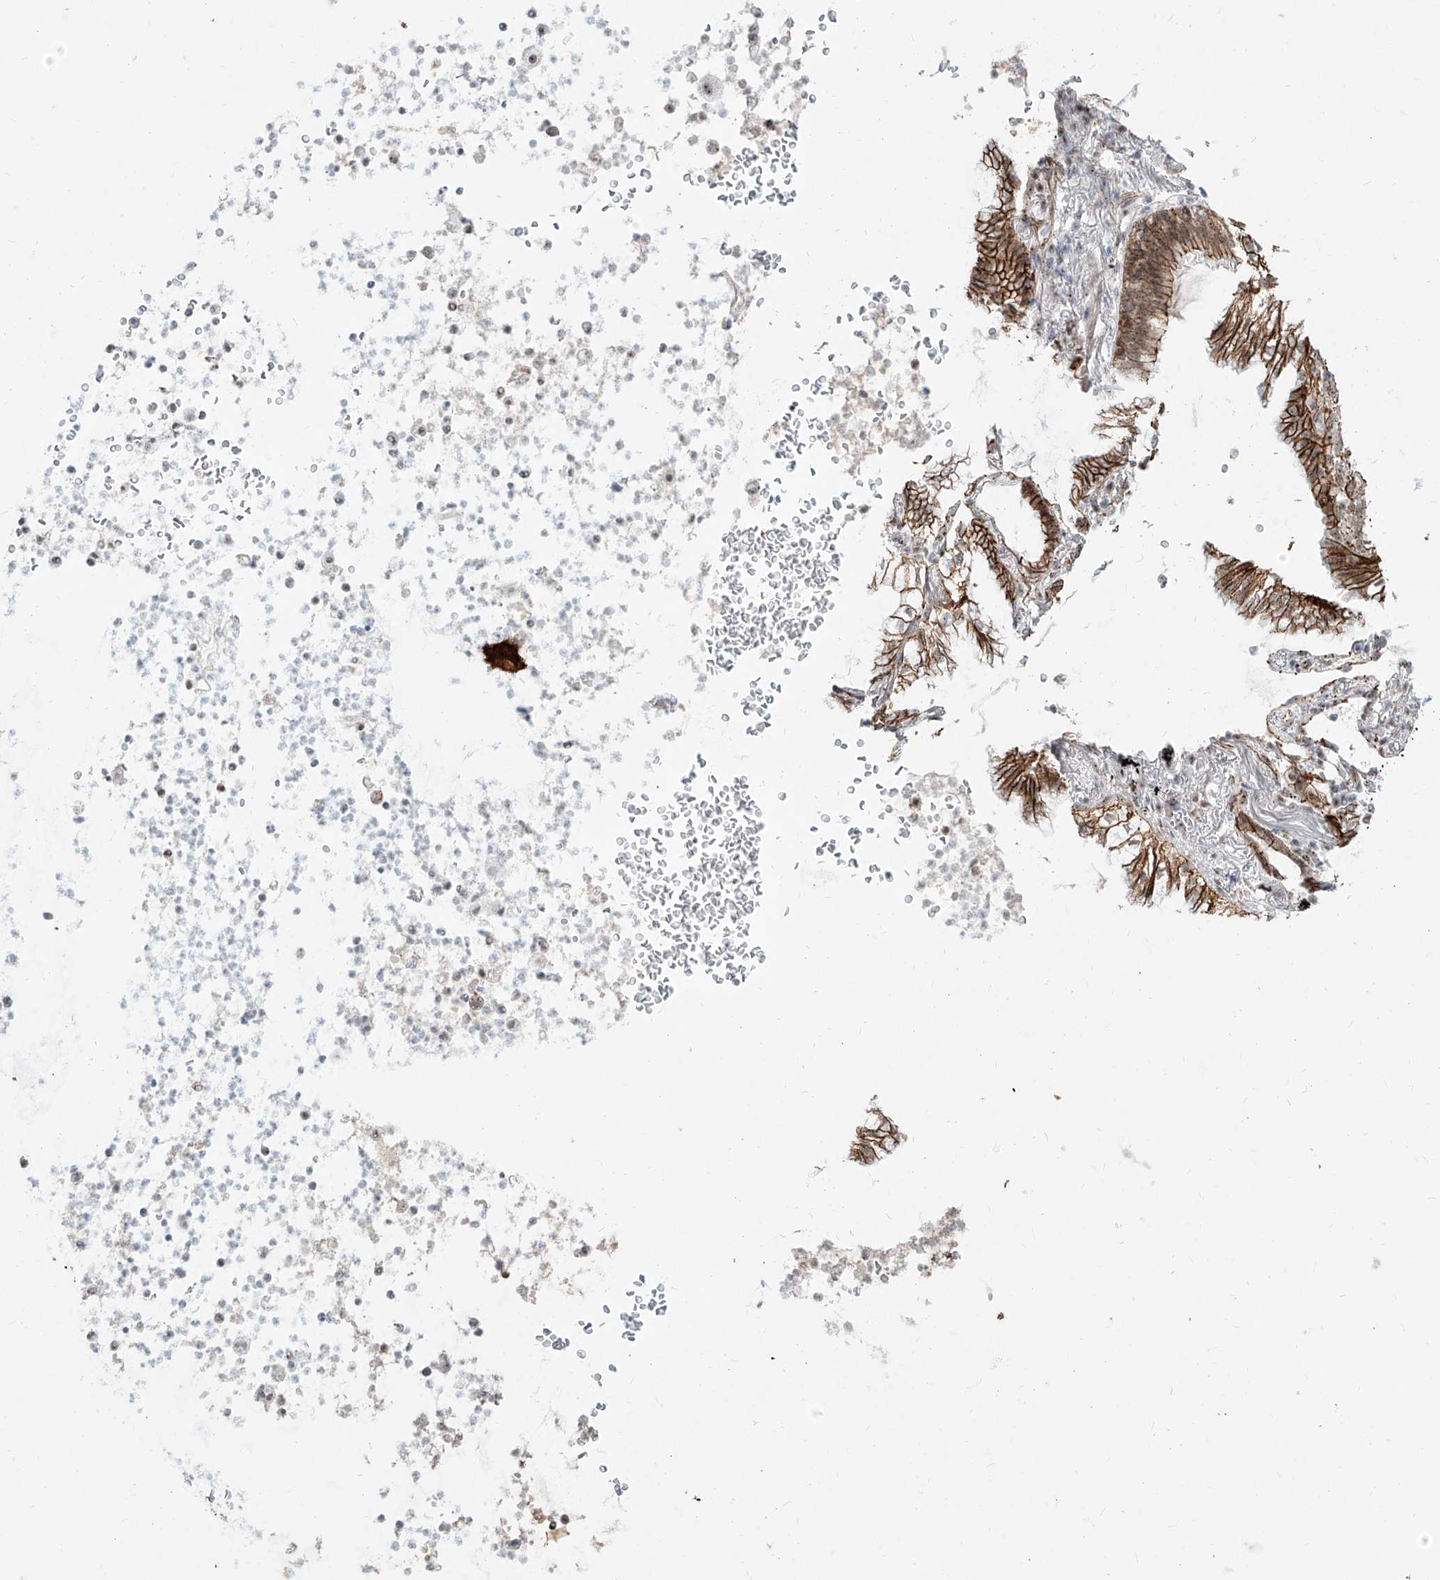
{"staining": {"intensity": "strong", "quantity": ">75%", "location": "cytoplasmic/membranous"}, "tissue": "lung cancer", "cell_type": "Tumor cells", "image_type": "cancer", "snomed": [{"axis": "morphology", "description": "Adenocarcinoma, NOS"}, {"axis": "topography", "description": "Lung"}], "caption": "The micrograph demonstrates staining of lung cancer, revealing strong cytoplasmic/membranous protein expression (brown color) within tumor cells.", "gene": "ZNF710", "patient": {"sex": "female", "age": 70}}